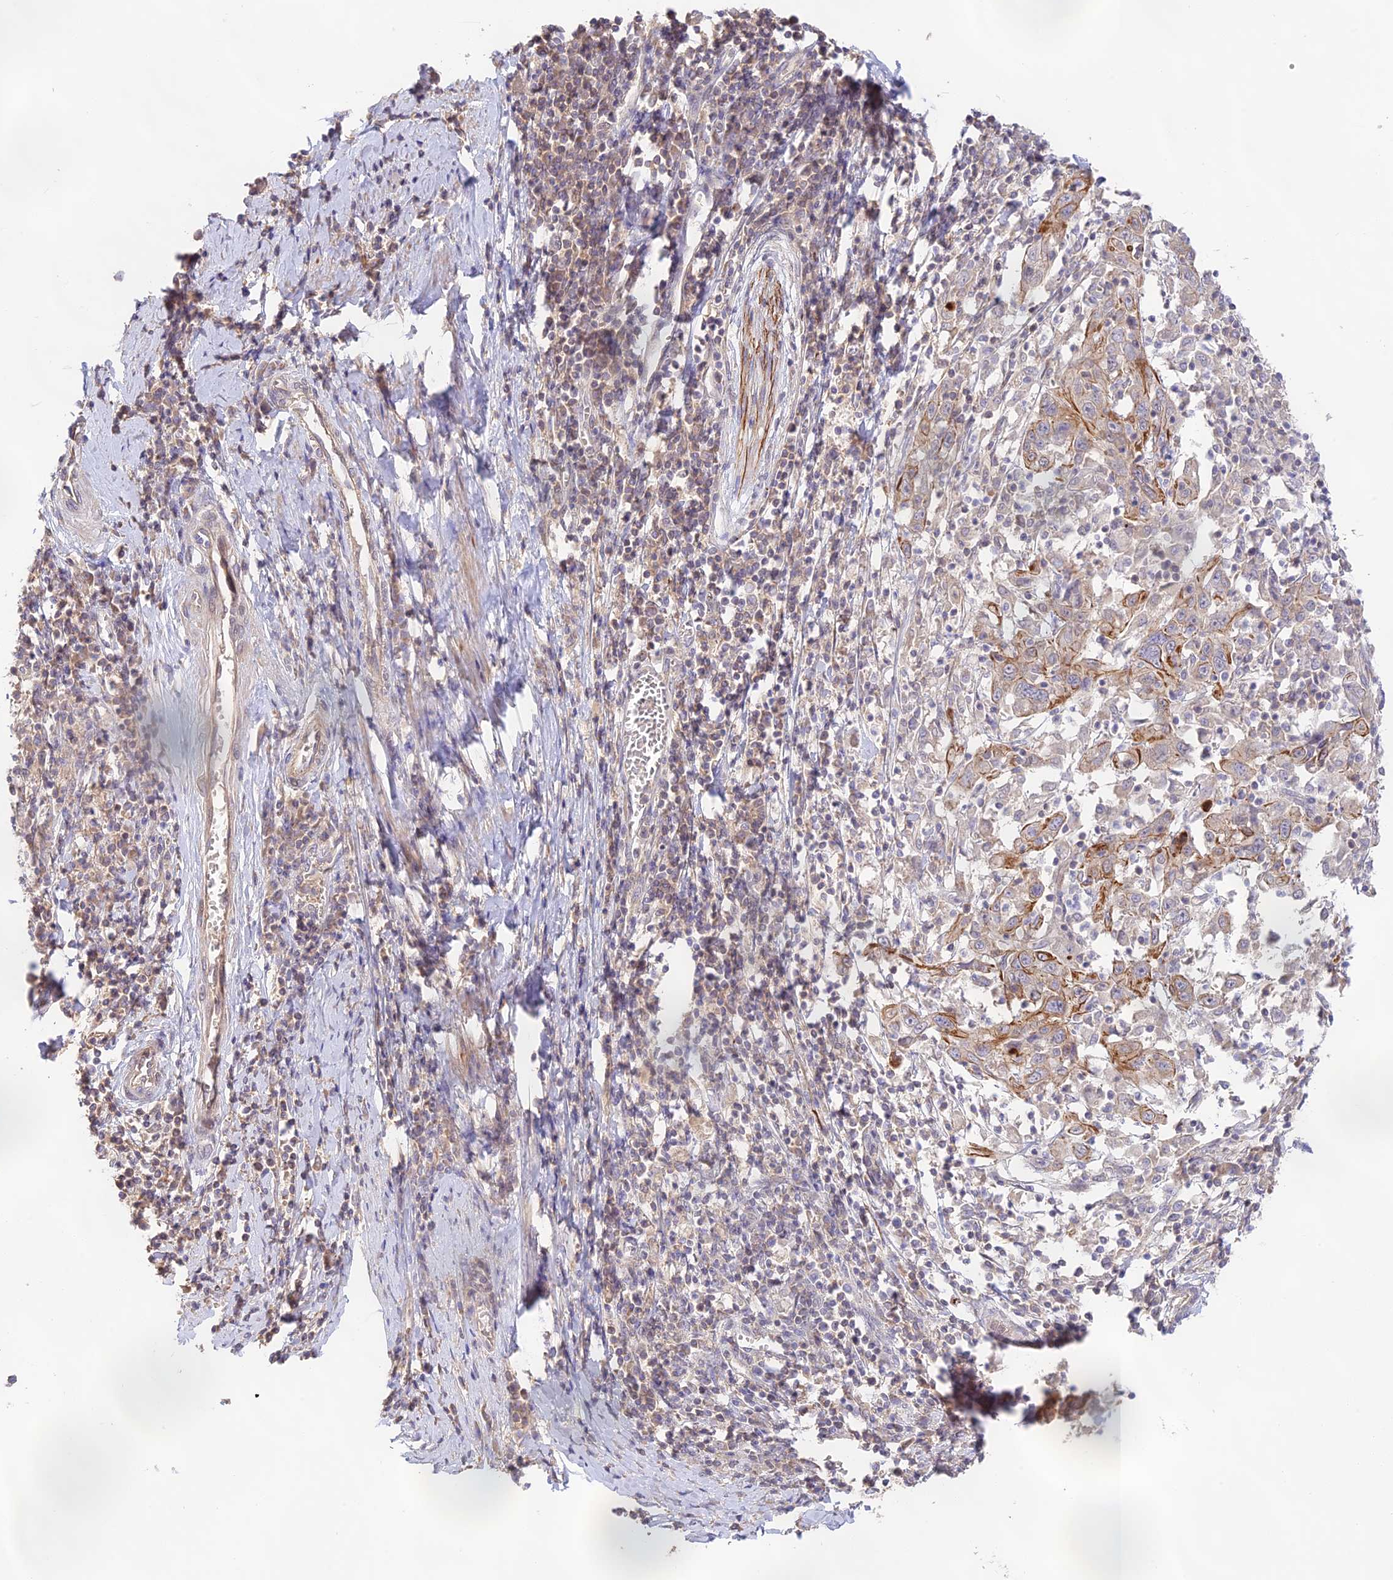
{"staining": {"intensity": "moderate", "quantity": "25%-75%", "location": "cytoplasmic/membranous"}, "tissue": "cervical cancer", "cell_type": "Tumor cells", "image_type": "cancer", "snomed": [{"axis": "morphology", "description": "Squamous cell carcinoma, NOS"}, {"axis": "topography", "description": "Cervix"}], "caption": "Immunohistochemical staining of cervical cancer demonstrates moderate cytoplasmic/membranous protein expression in approximately 25%-75% of tumor cells. (Brightfield microscopy of DAB IHC at high magnification).", "gene": "CAMSAP3", "patient": {"sex": "female", "age": 46}}